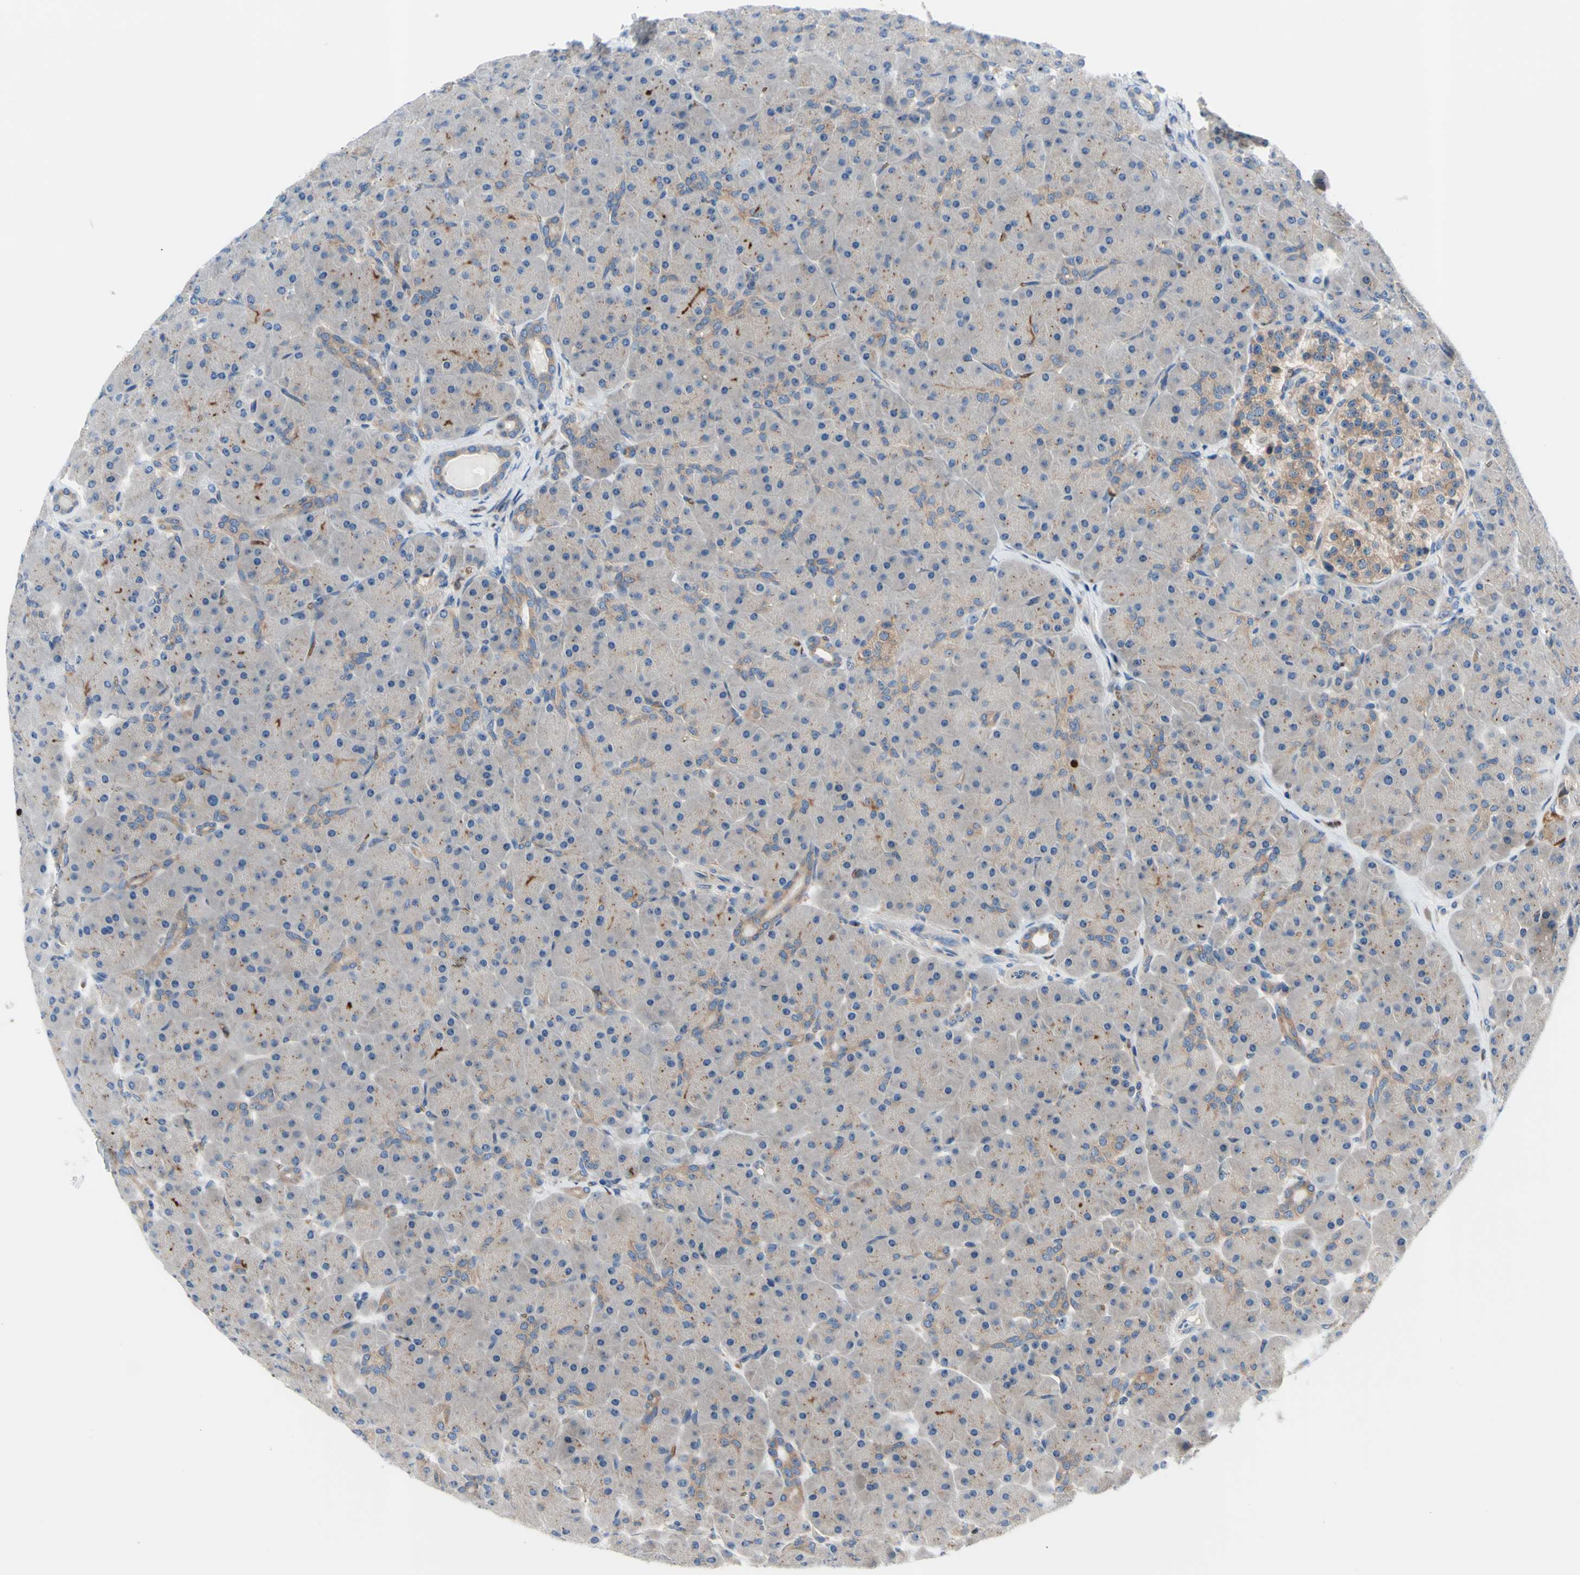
{"staining": {"intensity": "moderate", "quantity": "25%-75%", "location": "cytoplasmic/membranous"}, "tissue": "pancreas", "cell_type": "Exocrine glandular cells", "image_type": "normal", "snomed": [{"axis": "morphology", "description": "Normal tissue, NOS"}, {"axis": "topography", "description": "Pancreas"}], "caption": "Exocrine glandular cells show moderate cytoplasmic/membranous staining in about 25%-75% of cells in normal pancreas.", "gene": "USP9X", "patient": {"sex": "male", "age": 66}}